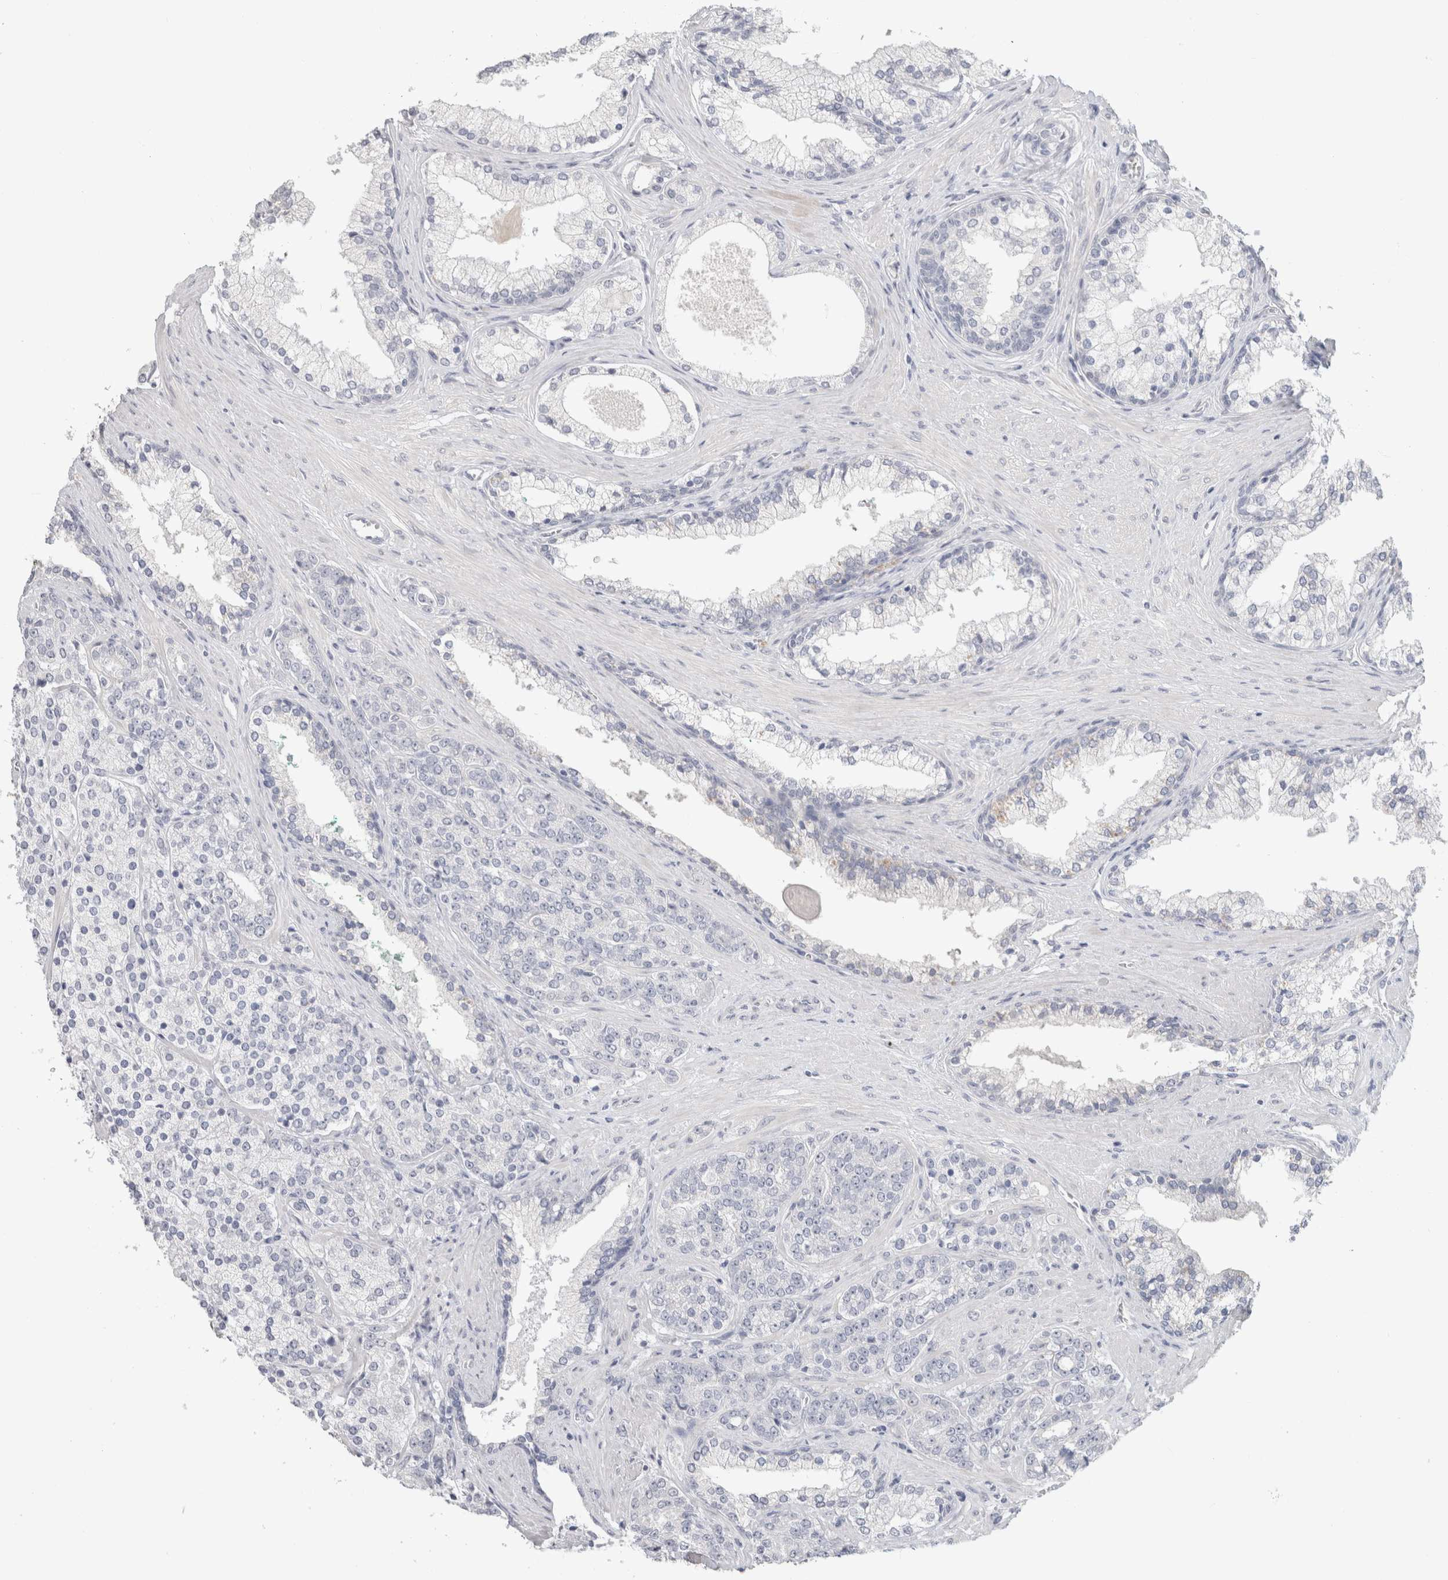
{"staining": {"intensity": "negative", "quantity": "none", "location": "none"}, "tissue": "prostate cancer", "cell_type": "Tumor cells", "image_type": "cancer", "snomed": [{"axis": "morphology", "description": "Adenocarcinoma, High grade"}, {"axis": "topography", "description": "Prostate"}], "caption": "Micrograph shows no significant protein expression in tumor cells of prostate cancer.", "gene": "SLC6A1", "patient": {"sex": "male", "age": 71}}